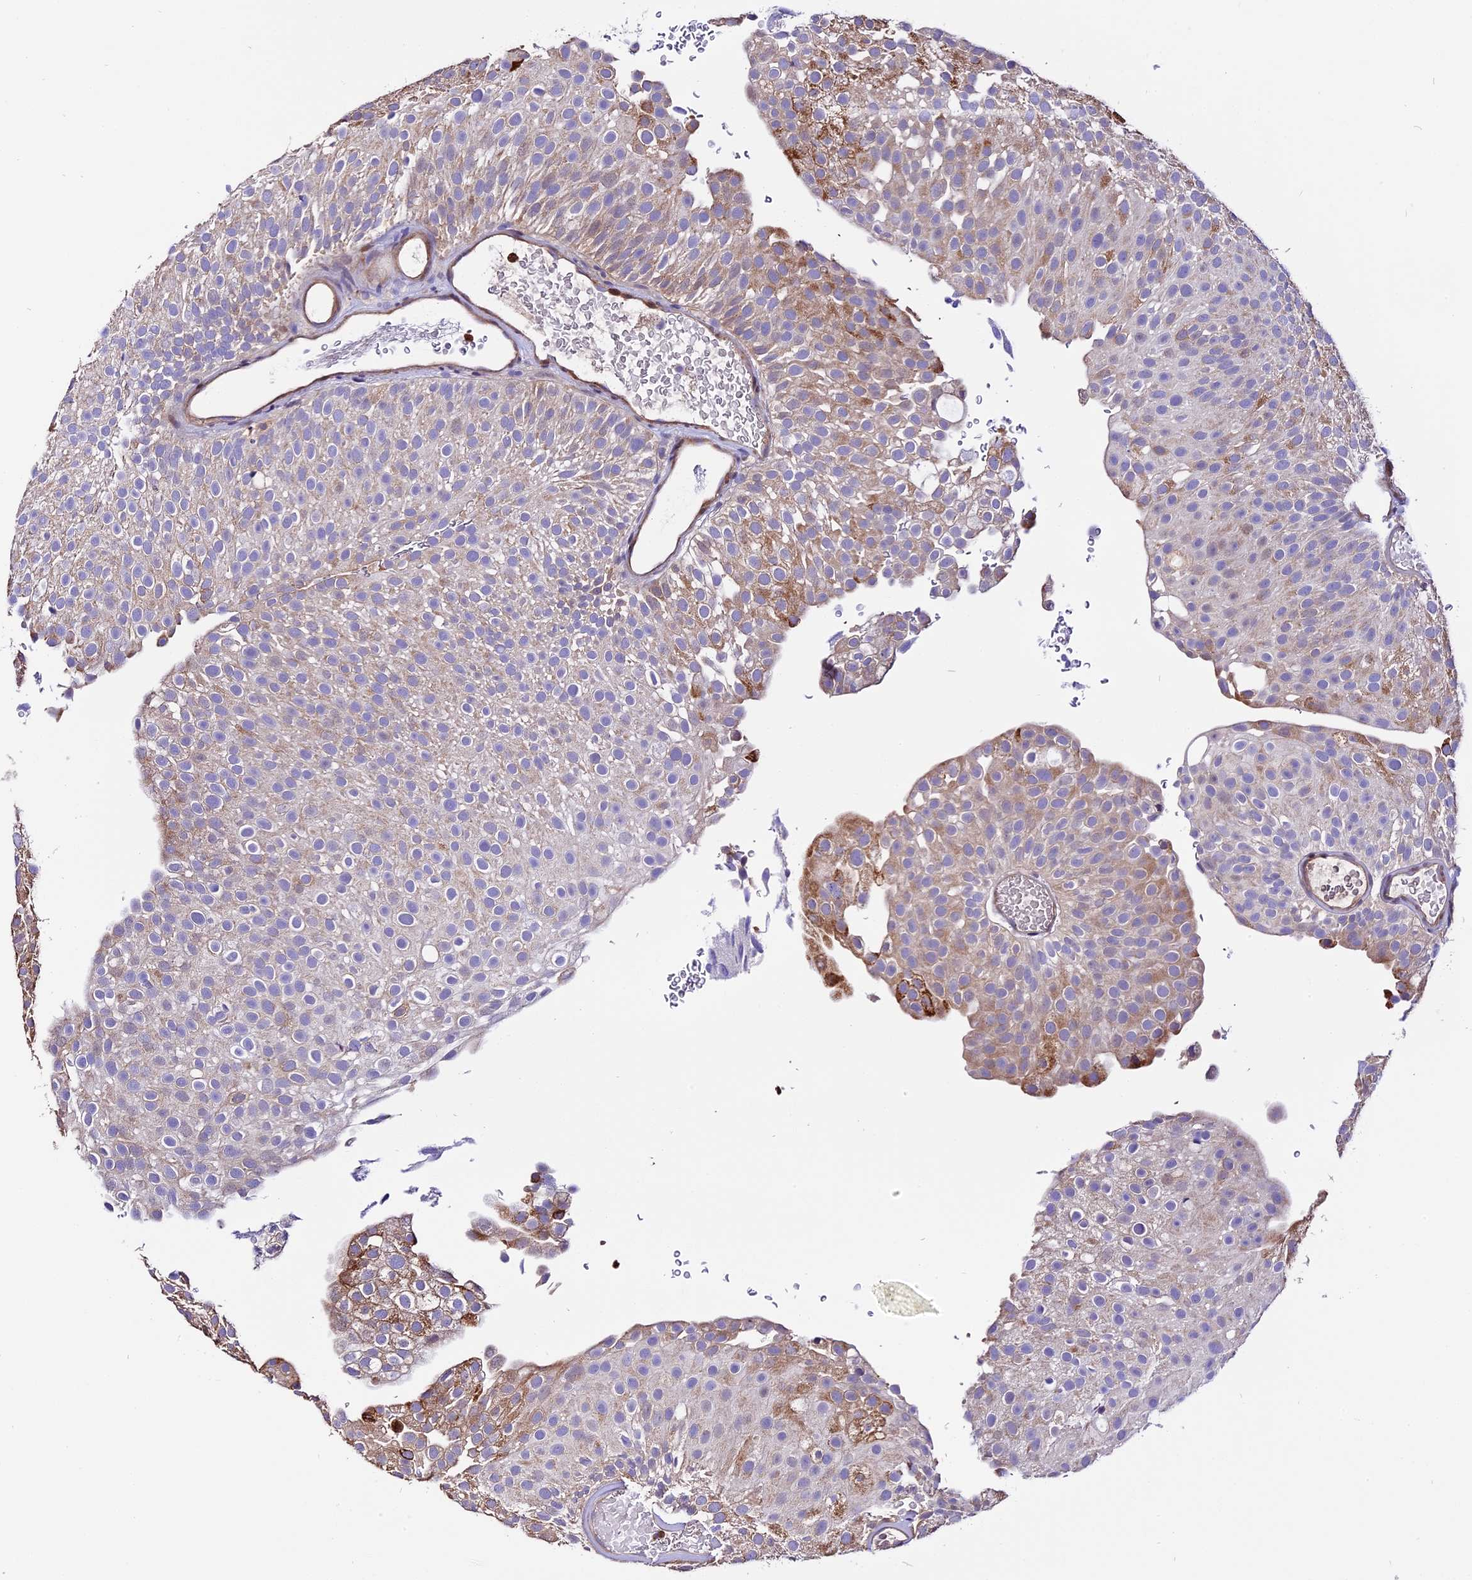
{"staining": {"intensity": "moderate", "quantity": "<25%", "location": "cytoplasmic/membranous"}, "tissue": "urothelial cancer", "cell_type": "Tumor cells", "image_type": "cancer", "snomed": [{"axis": "morphology", "description": "Urothelial carcinoma, Low grade"}, {"axis": "topography", "description": "Urinary bladder"}], "caption": "The photomicrograph demonstrates a brown stain indicating the presence of a protein in the cytoplasmic/membranous of tumor cells in urothelial cancer.", "gene": "MAP3K7CL", "patient": {"sex": "male", "age": 78}}